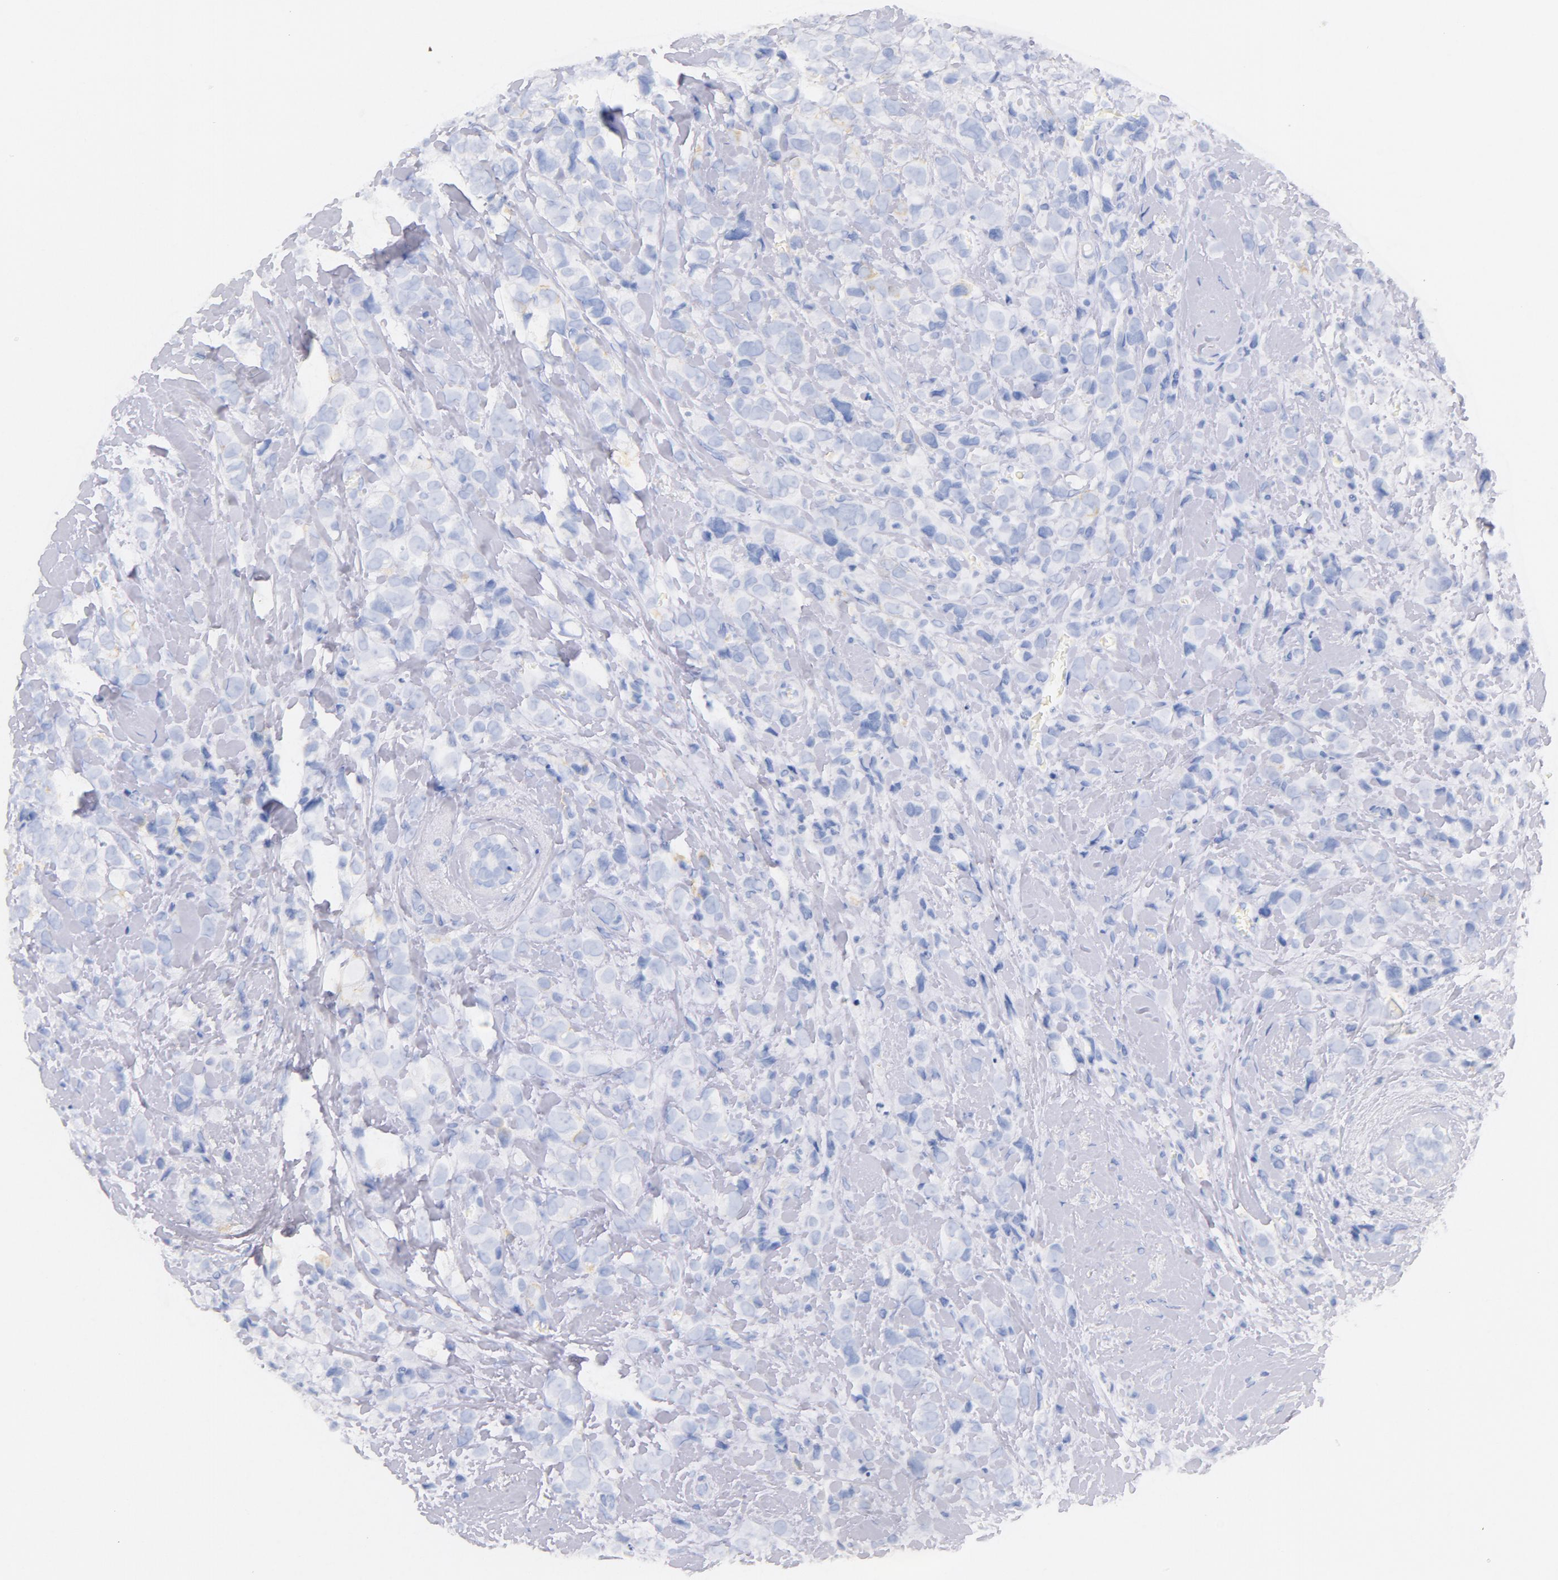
{"staining": {"intensity": "negative", "quantity": "none", "location": "none"}, "tissue": "breast cancer", "cell_type": "Tumor cells", "image_type": "cancer", "snomed": [{"axis": "morphology", "description": "Lobular carcinoma"}, {"axis": "topography", "description": "Breast"}], "caption": "This is an immunohistochemistry (IHC) histopathology image of human breast cancer (lobular carcinoma). There is no positivity in tumor cells.", "gene": "CD44", "patient": {"sex": "female", "age": 57}}